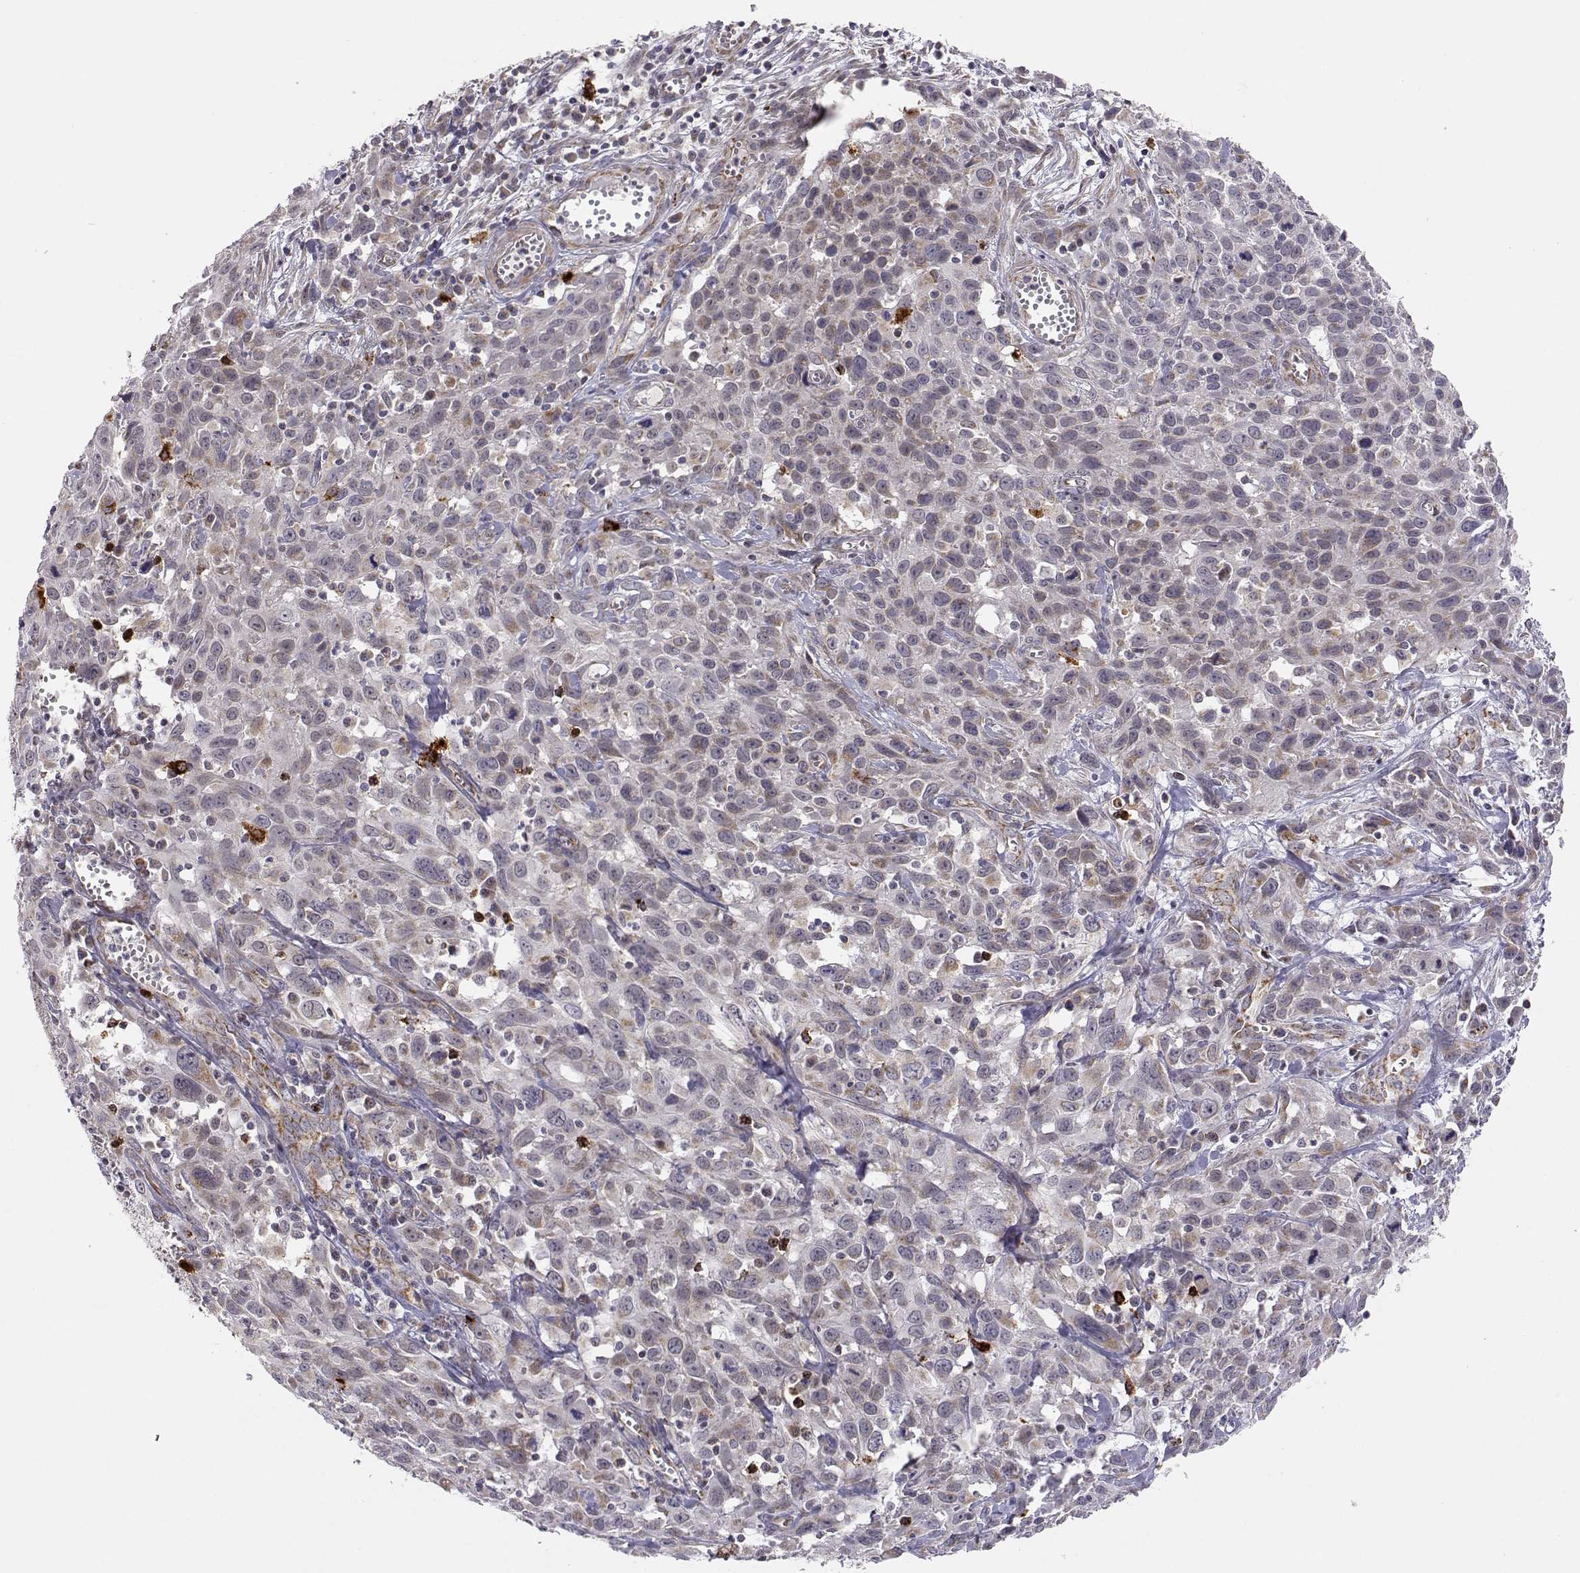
{"staining": {"intensity": "weak", "quantity": "25%-75%", "location": "cytoplasmic/membranous"}, "tissue": "cervical cancer", "cell_type": "Tumor cells", "image_type": "cancer", "snomed": [{"axis": "morphology", "description": "Squamous cell carcinoma, NOS"}, {"axis": "topography", "description": "Cervix"}], "caption": "Immunohistochemical staining of human cervical cancer (squamous cell carcinoma) shows low levels of weak cytoplasmic/membranous protein expression in about 25%-75% of tumor cells.", "gene": "EXOG", "patient": {"sex": "female", "age": 38}}